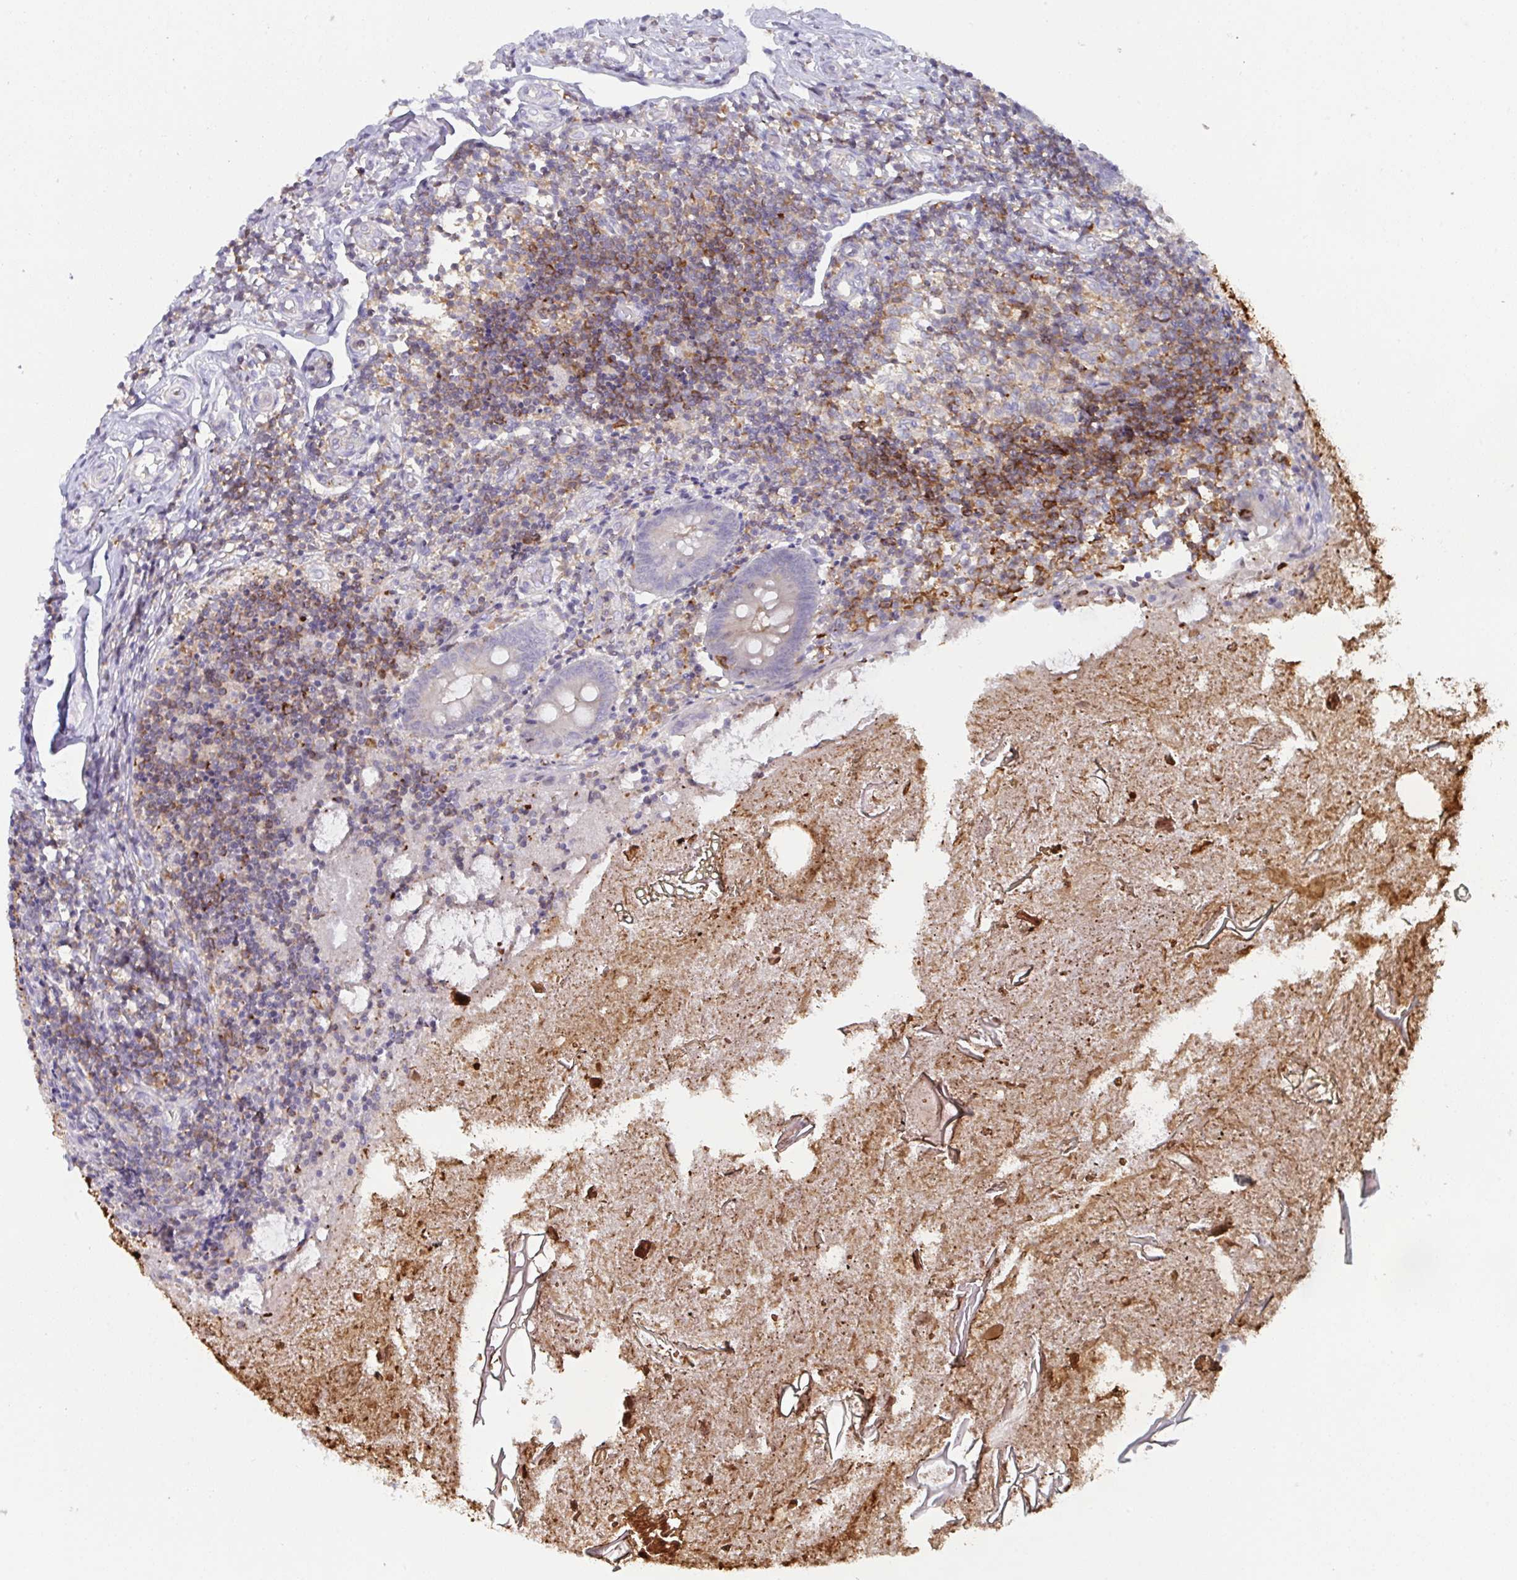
{"staining": {"intensity": "negative", "quantity": "none", "location": "none"}, "tissue": "appendix", "cell_type": "Glandular cells", "image_type": "normal", "snomed": [{"axis": "morphology", "description": "Normal tissue, NOS"}, {"axis": "topography", "description": "Appendix"}], "caption": "DAB (3,3'-diaminobenzidine) immunohistochemical staining of unremarkable appendix exhibits no significant expression in glandular cells. (DAB immunohistochemistry (IHC) with hematoxylin counter stain).", "gene": "DISP2", "patient": {"sex": "female", "age": 17}}